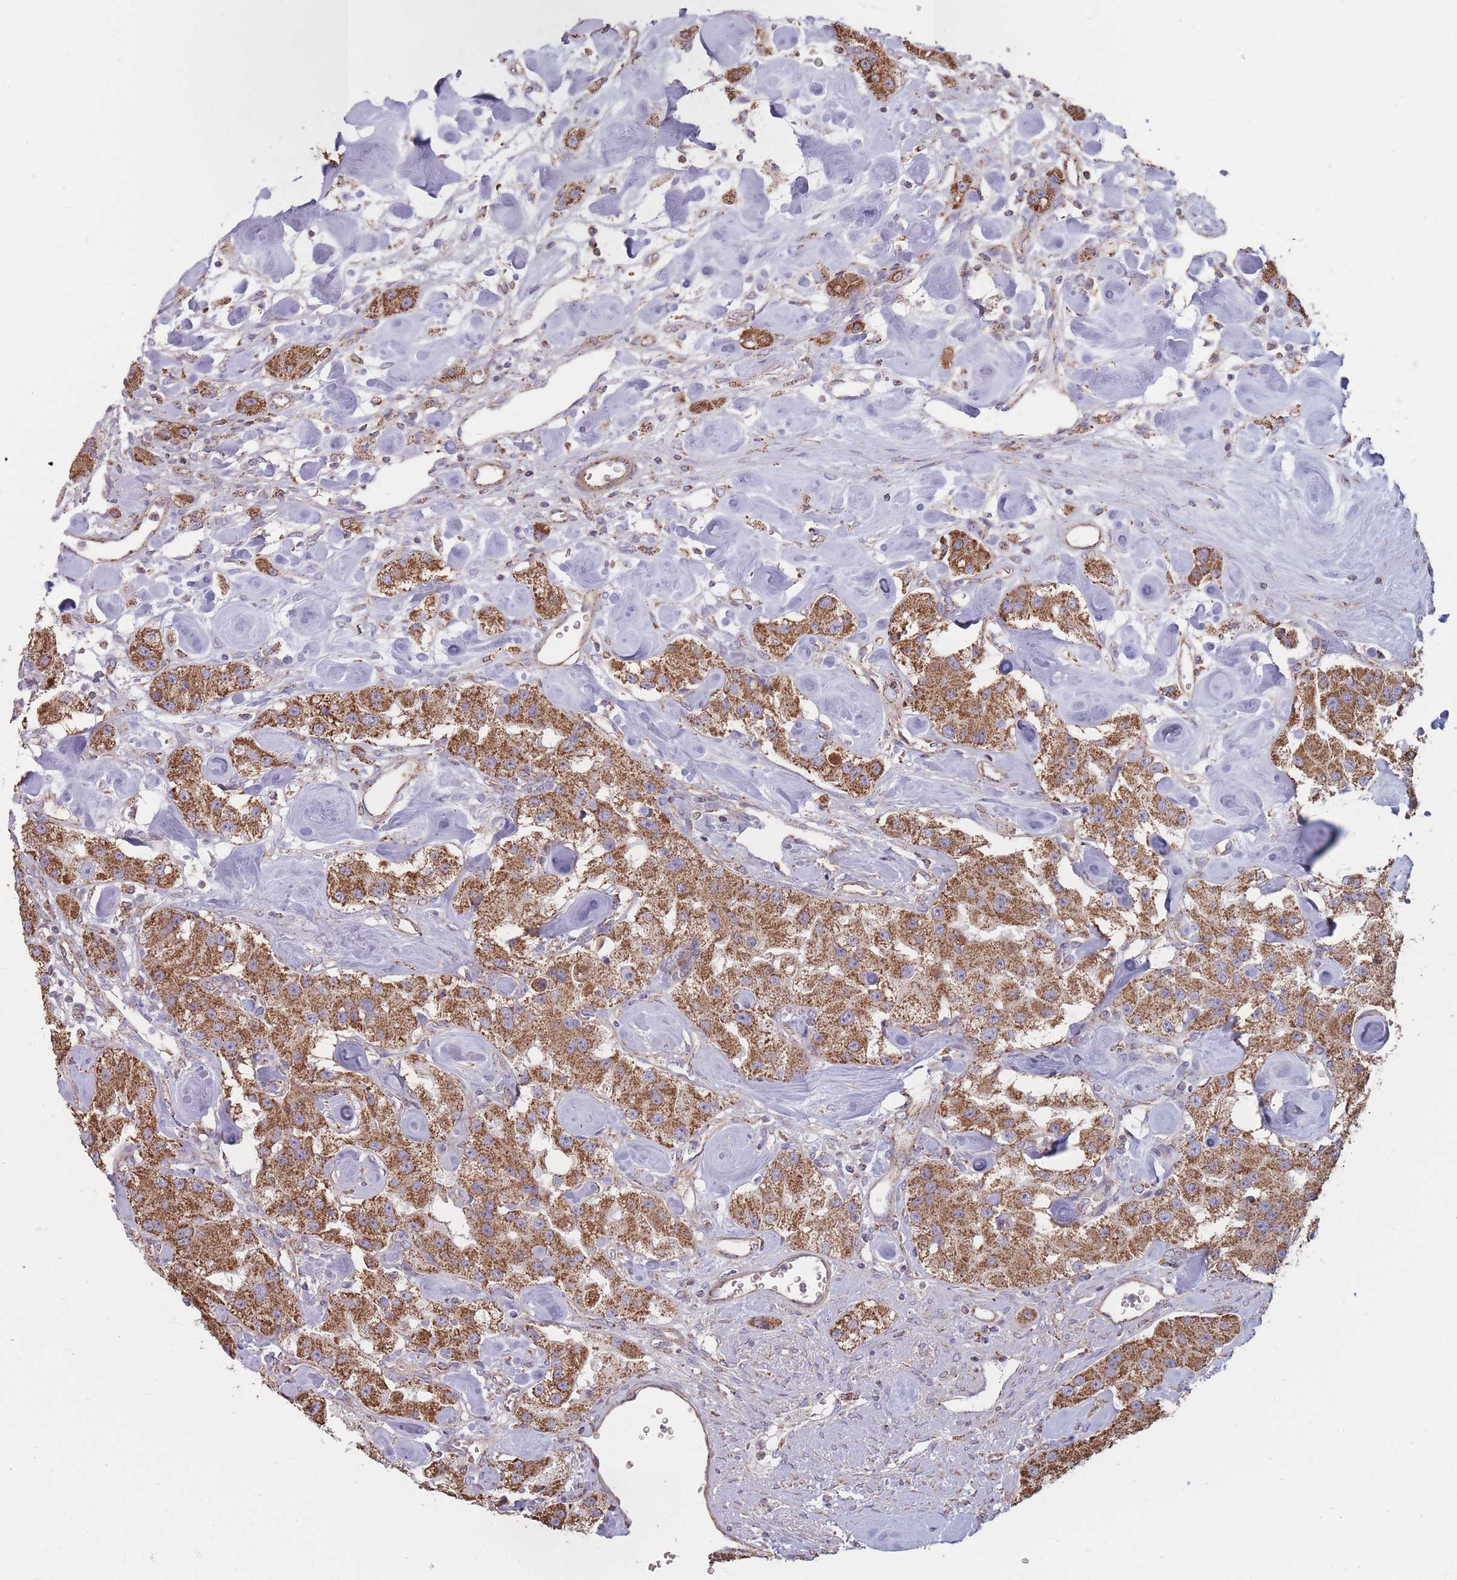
{"staining": {"intensity": "moderate", "quantity": ">75%", "location": "cytoplasmic/membranous"}, "tissue": "carcinoid", "cell_type": "Tumor cells", "image_type": "cancer", "snomed": [{"axis": "morphology", "description": "Carcinoid, malignant, NOS"}, {"axis": "topography", "description": "Pancreas"}], "caption": "Immunohistochemistry (IHC) of human malignant carcinoid exhibits medium levels of moderate cytoplasmic/membranous staining in about >75% of tumor cells.", "gene": "KIF16B", "patient": {"sex": "male", "age": 41}}